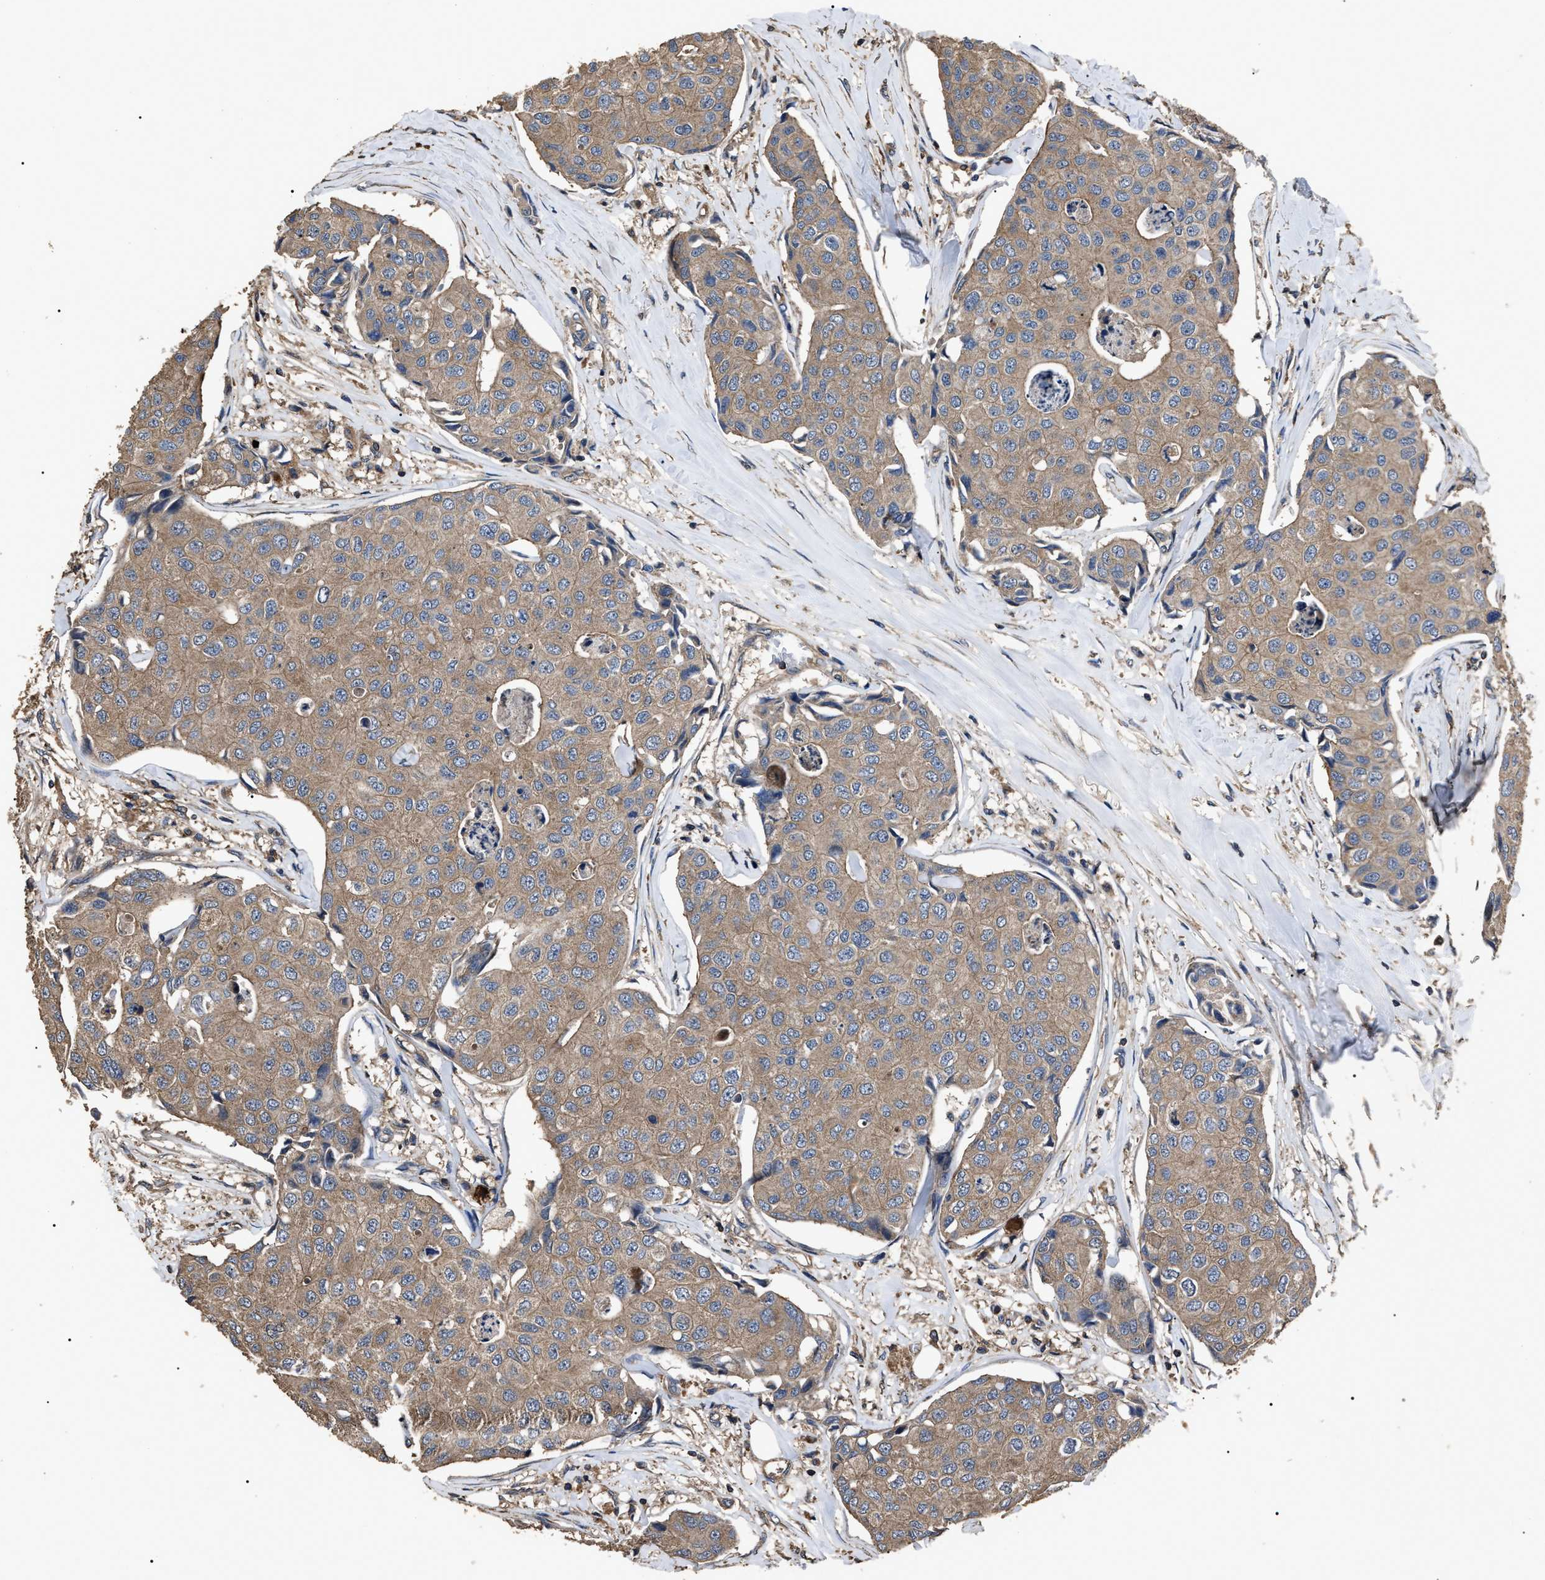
{"staining": {"intensity": "moderate", "quantity": ">75%", "location": "cytoplasmic/membranous"}, "tissue": "breast cancer", "cell_type": "Tumor cells", "image_type": "cancer", "snomed": [{"axis": "morphology", "description": "Duct carcinoma"}, {"axis": "topography", "description": "Breast"}], "caption": "Protein analysis of infiltrating ductal carcinoma (breast) tissue reveals moderate cytoplasmic/membranous expression in approximately >75% of tumor cells.", "gene": "RNF216", "patient": {"sex": "female", "age": 80}}